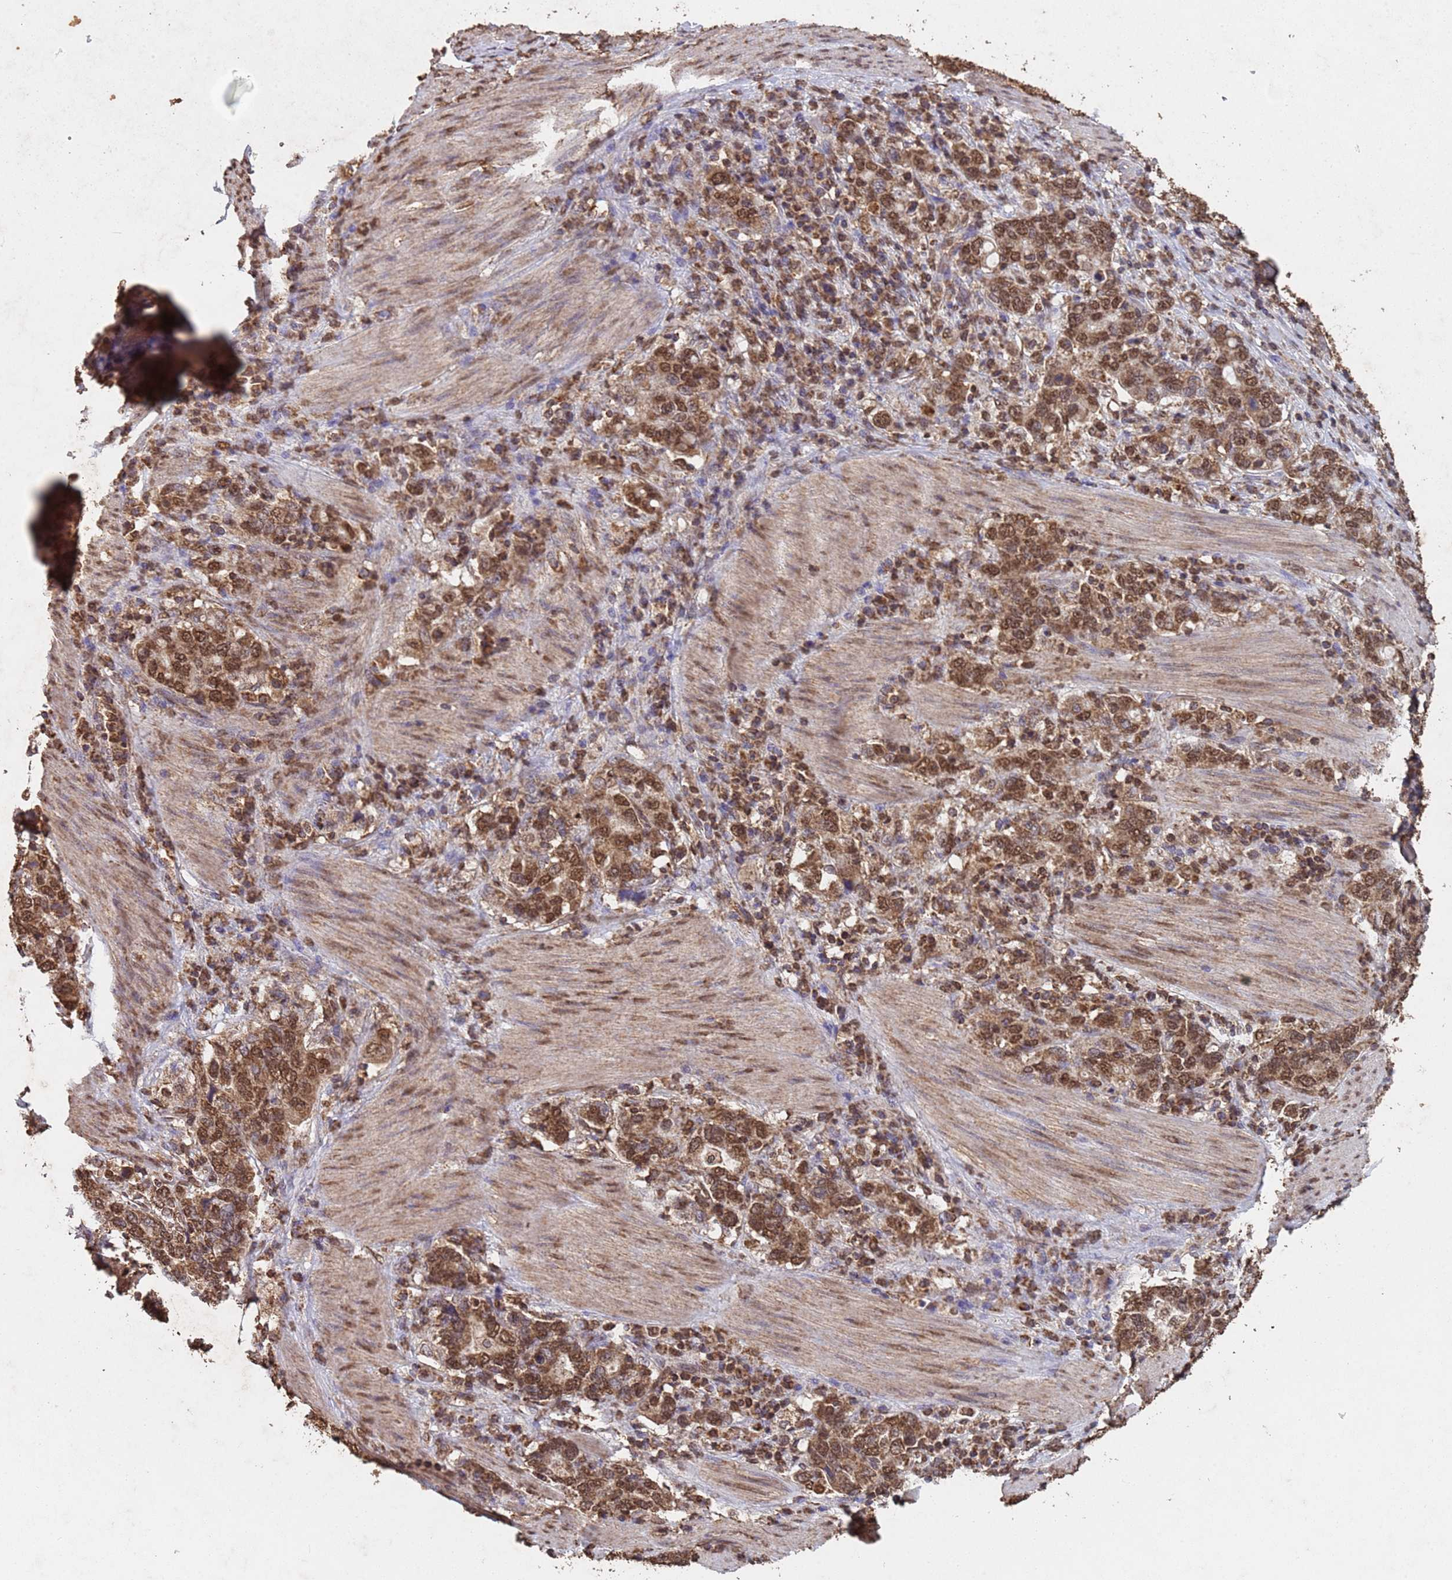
{"staining": {"intensity": "moderate", "quantity": ">75%", "location": "cytoplasmic/membranous,nuclear"}, "tissue": "stomach cancer", "cell_type": "Tumor cells", "image_type": "cancer", "snomed": [{"axis": "morphology", "description": "Adenocarcinoma, NOS"}, {"axis": "topography", "description": "Stomach, upper"}, {"axis": "topography", "description": "Stomach"}], "caption": "Moderate cytoplasmic/membranous and nuclear protein positivity is identified in approximately >75% of tumor cells in stomach adenocarcinoma.", "gene": "HDAC10", "patient": {"sex": "male", "age": 62}}